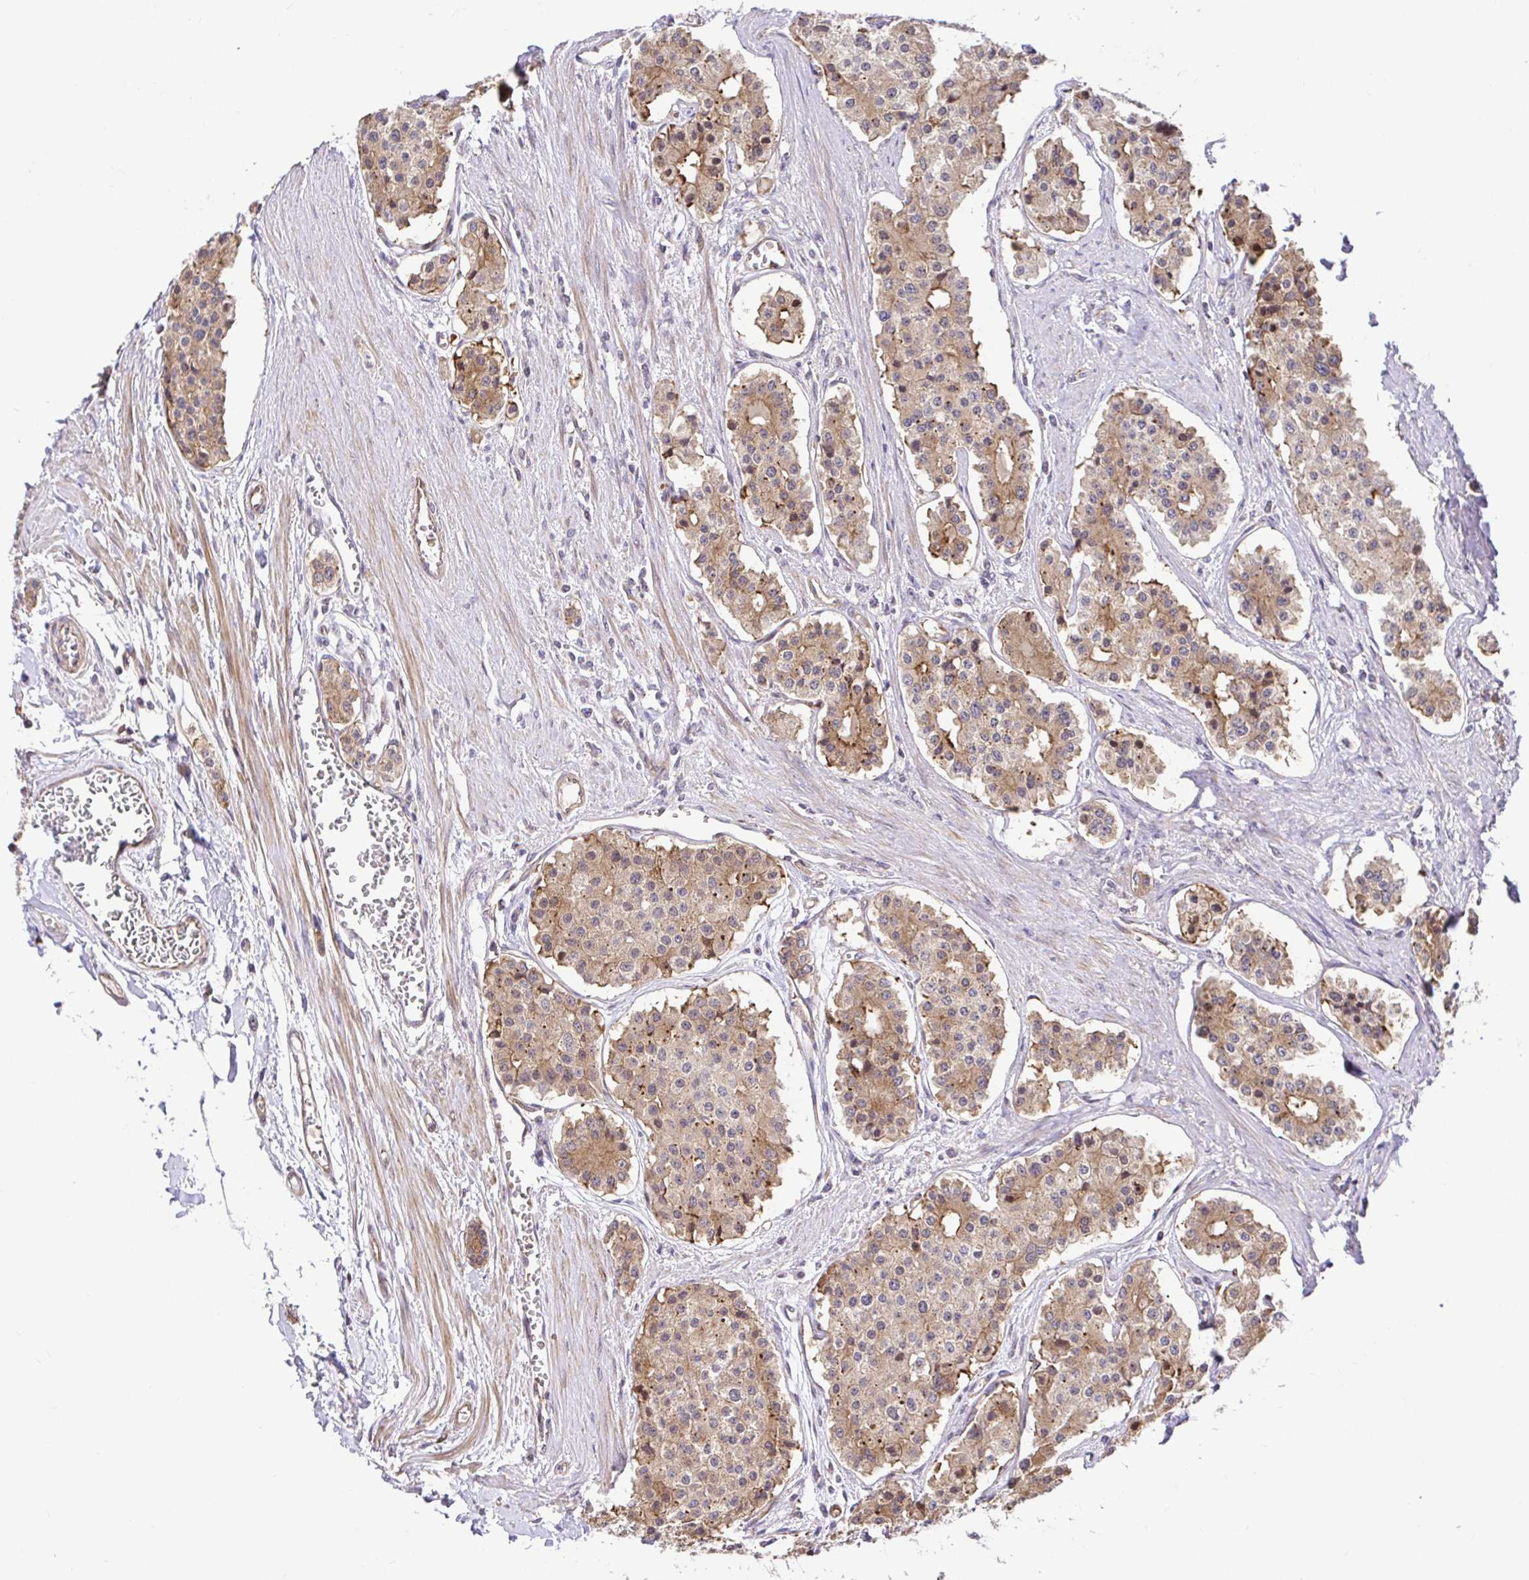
{"staining": {"intensity": "weak", "quantity": ">75%", "location": "cytoplasmic/membranous"}, "tissue": "carcinoid", "cell_type": "Tumor cells", "image_type": "cancer", "snomed": [{"axis": "morphology", "description": "Carcinoid, malignant, NOS"}, {"axis": "topography", "description": "Small intestine"}], "caption": "Immunohistochemistry (DAB (3,3'-diaminobenzidine)) staining of carcinoid (malignant) reveals weak cytoplasmic/membranous protein expression in about >75% of tumor cells.", "gene": "TRIM55", "patient": {"sex": "female", "age": 65}}